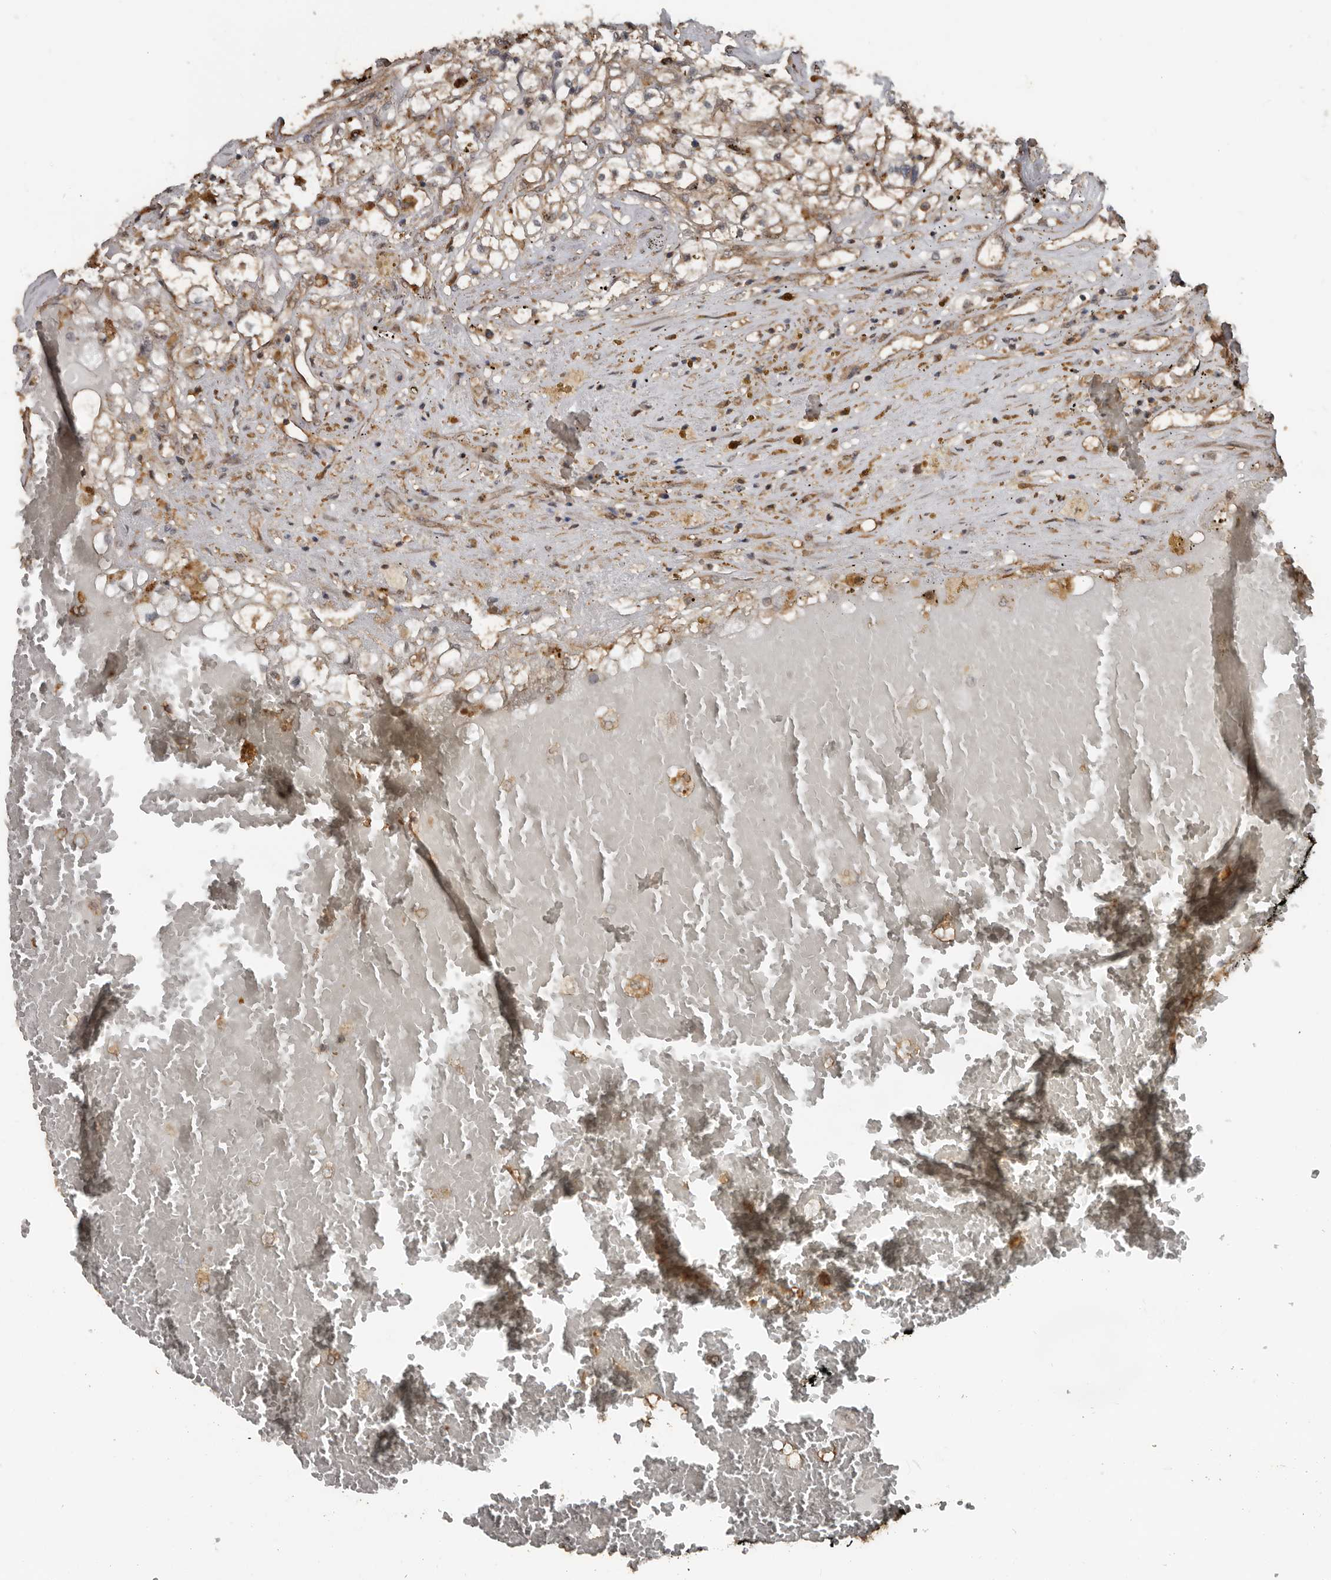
{"staining": {"intensity": "weak", "quantity": ">75%", "location": "cytoplasmic/membranous"}, "tissue": "renal cancer", "cell_type": "Tumor cells", "image_type": "cancer", "snomed": [{"axis": "morphology", "description": "Normal tissue, NOS"}, {"axis": "morphology", "description": "Adenocarcinoma, NOS"}, {"axis": "topography", "description": "Kidney"}], "caption": "The photomicrograph shows staining of renal adenocarcinoma, revealing weak cytoplasmic/membranous protein expression (brown color) within tumor cells.", "gene": "EXOC3L1", "patient": {"sex": "male", "age": 68}}